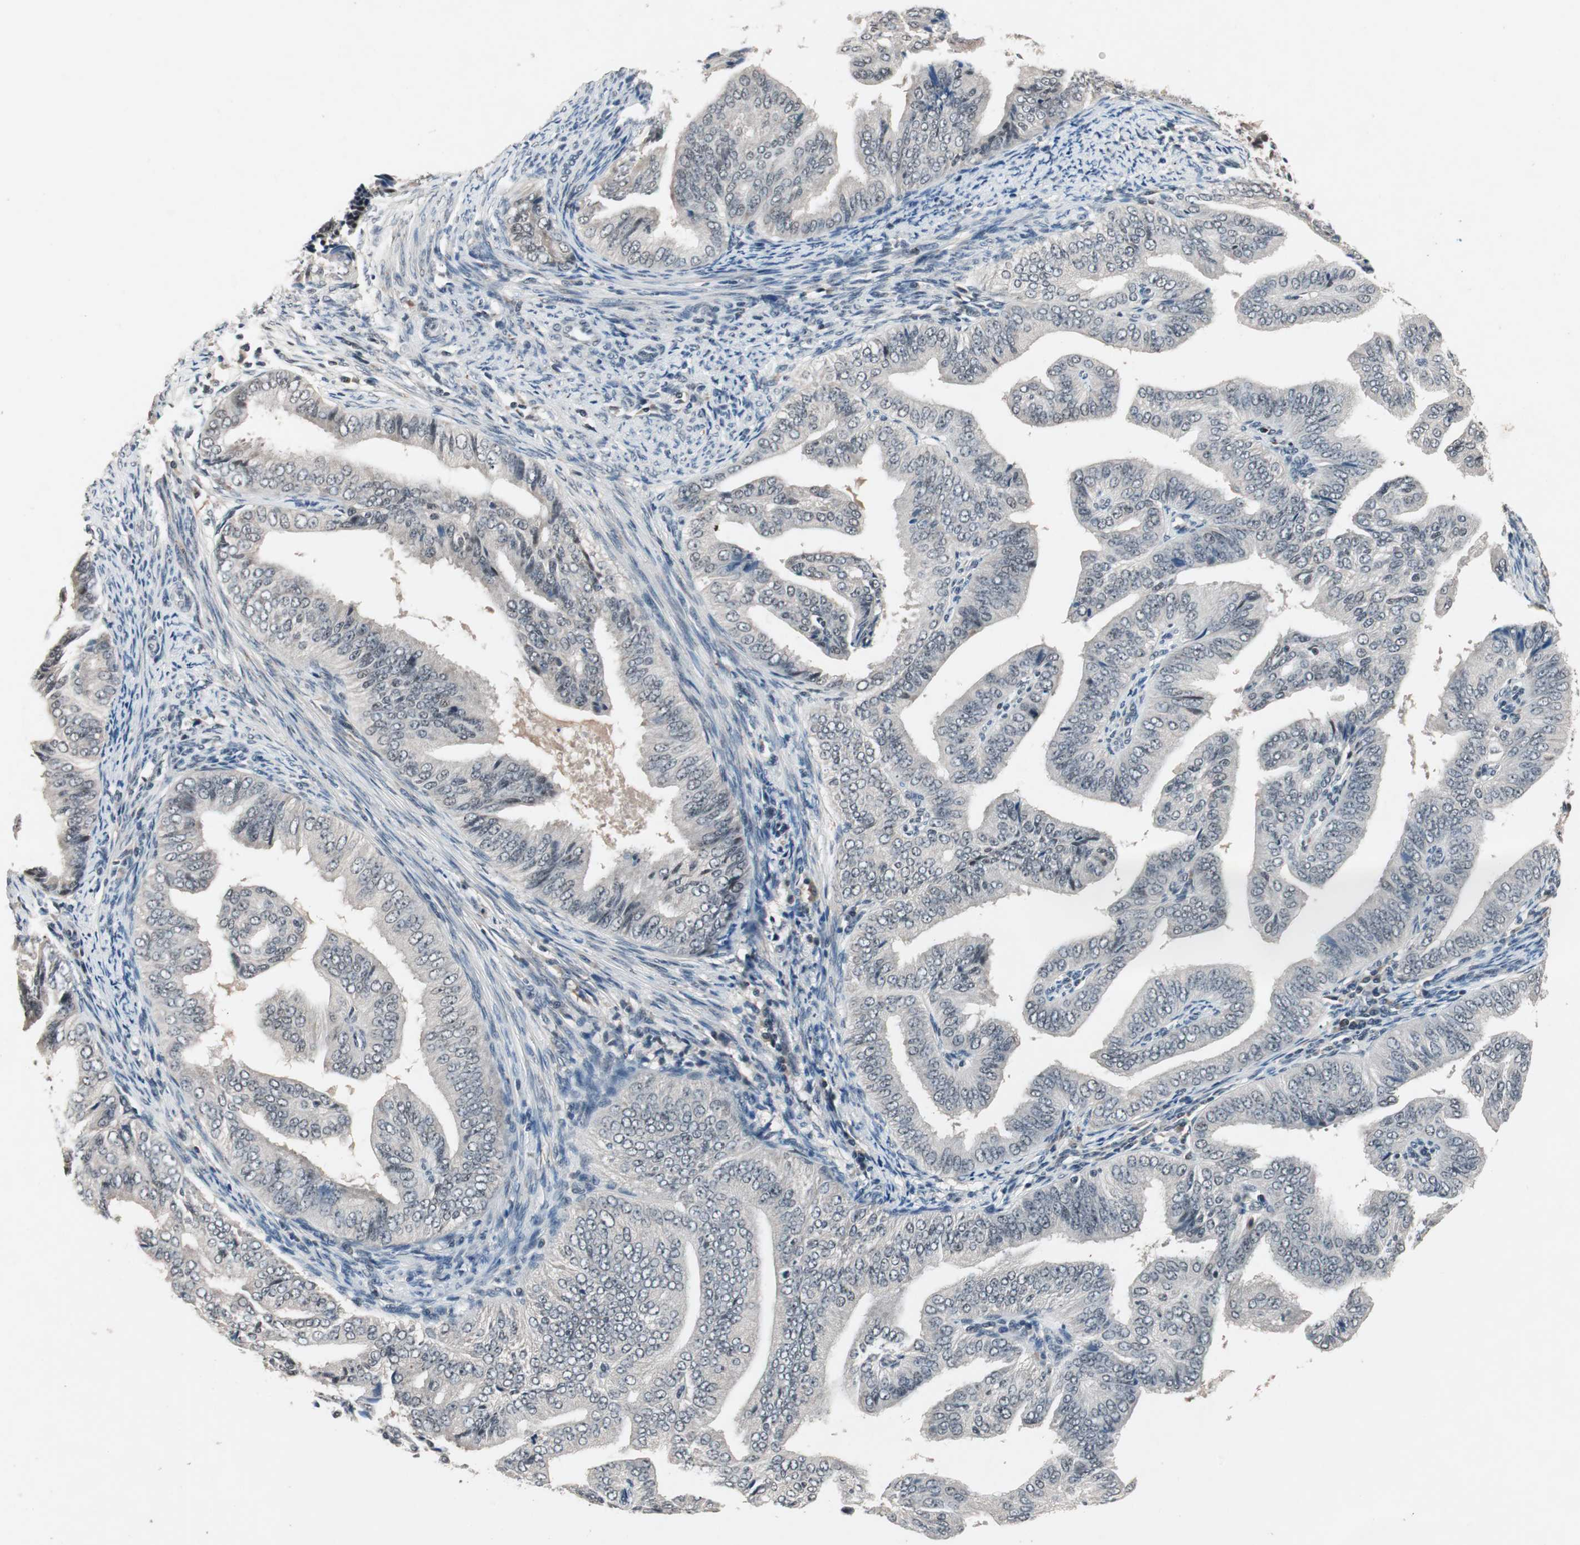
{"staining": {"intensity": "weak", "quantity": "<25%", "location": "nuclear"}, "tissue": "endometrial cancer", "cell_type": "Tumor cells", "image_type": "cancer", "snomed": [{"axis": "morphology", "description": "Adenocarcinoma, NOS"}, {"axis": "topography", "description": "Endometrium"}], "caption": "Immunohistochemistry (IHC) of endometrial adenocarcinoma reveals no staining in tumor cells.", "gene": "NFRKB", "patient": {"sex": "female", "age": 58}}